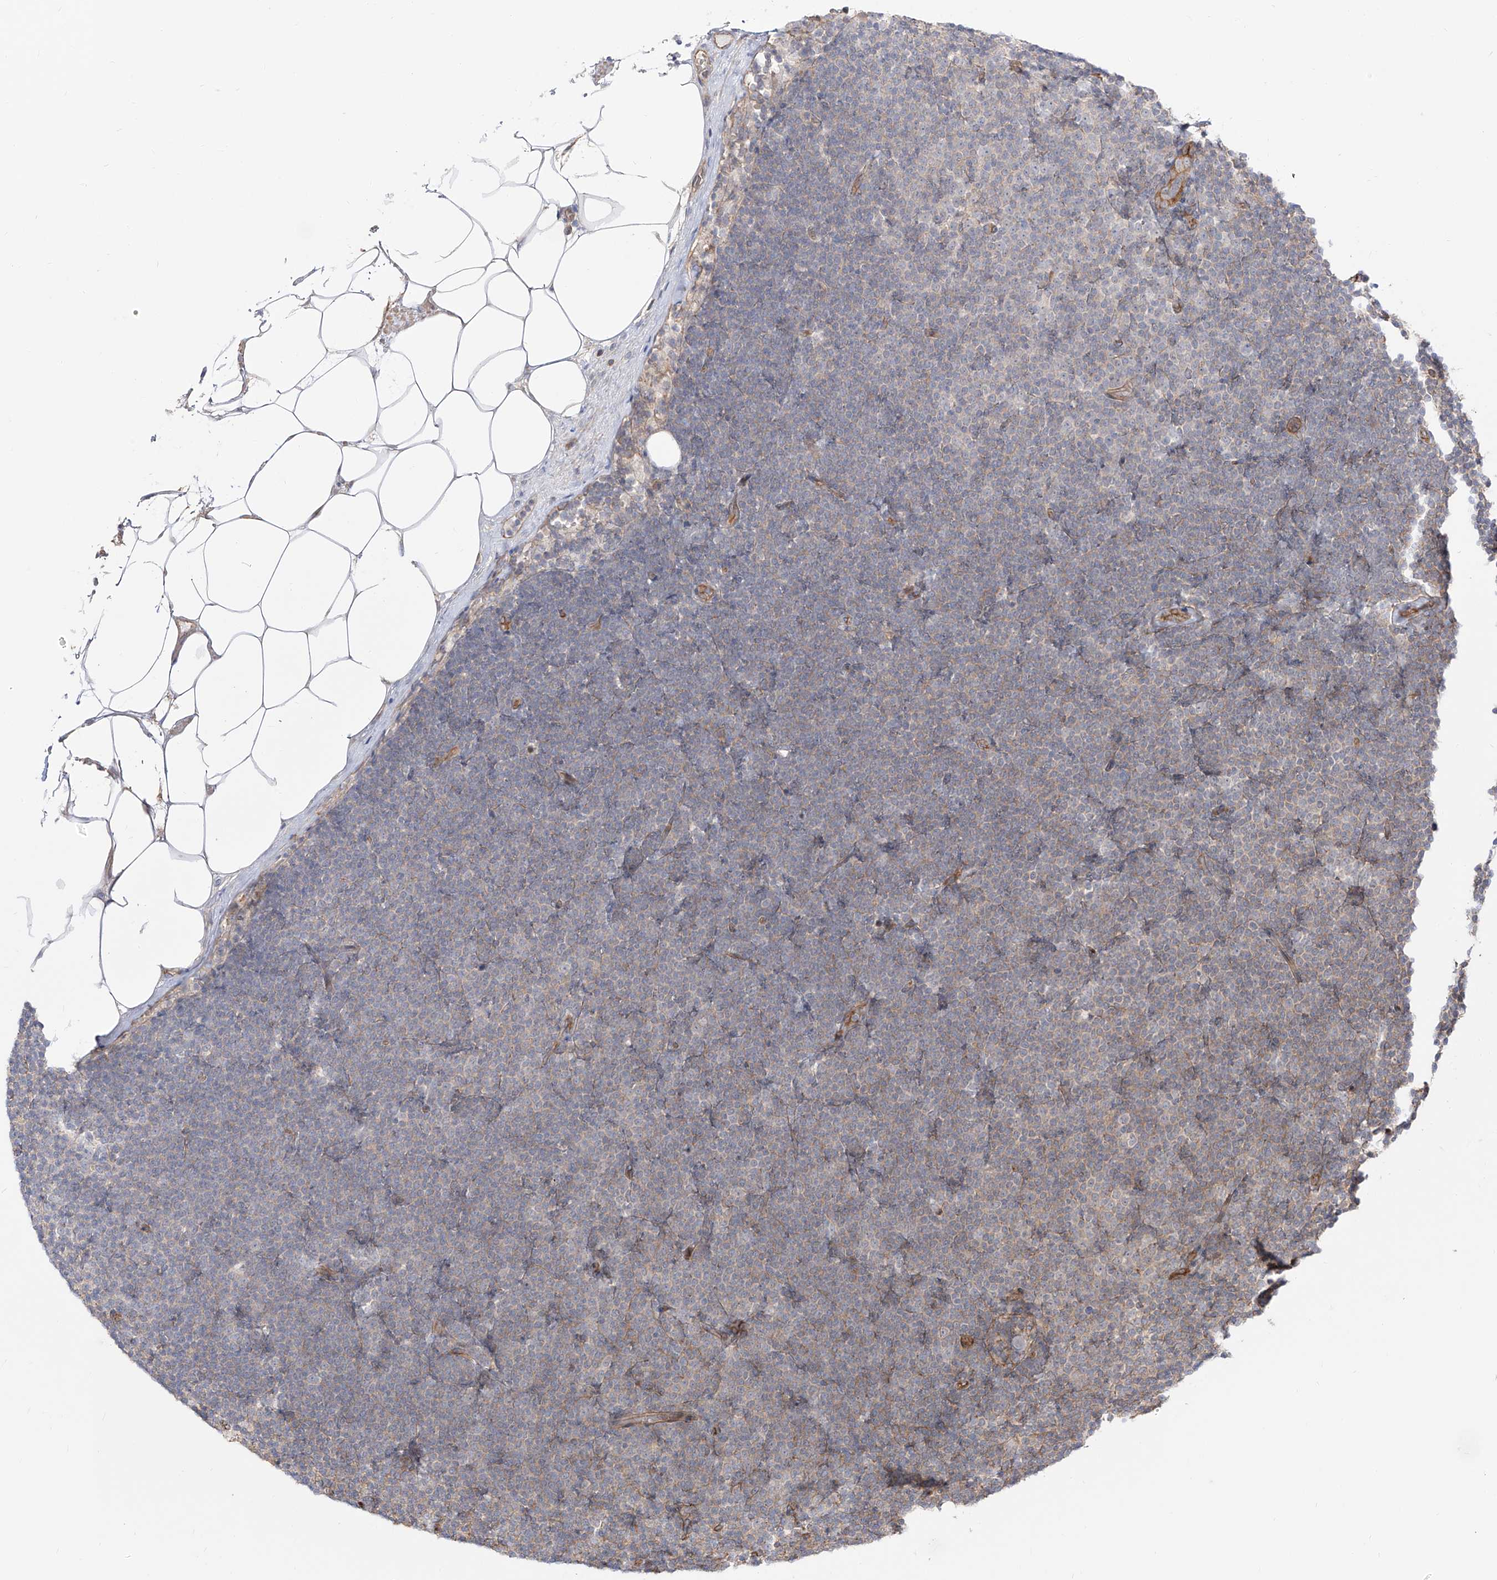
{"staining": {"intensity": "negative", "quantity": "none", "location": "none"}, "tissue": "lymphoma", "cell_type": "Tumor cells", "image_type": "cancer", "snomed": [{"axis": "morphology", "description": "Malignant lymphoma, non-Hodgkin's type, Low grade"}, {"axis": "topography", "description": "Lymph node"}], "caption": "A high-resolution image shows immunohistochemistry staining of lymphoma, which reveals no significant staining in tumor cells. Nuclei are stained in blue.", "gene": "ZNF180", "patient": {"sex": "female", "age": 53}}